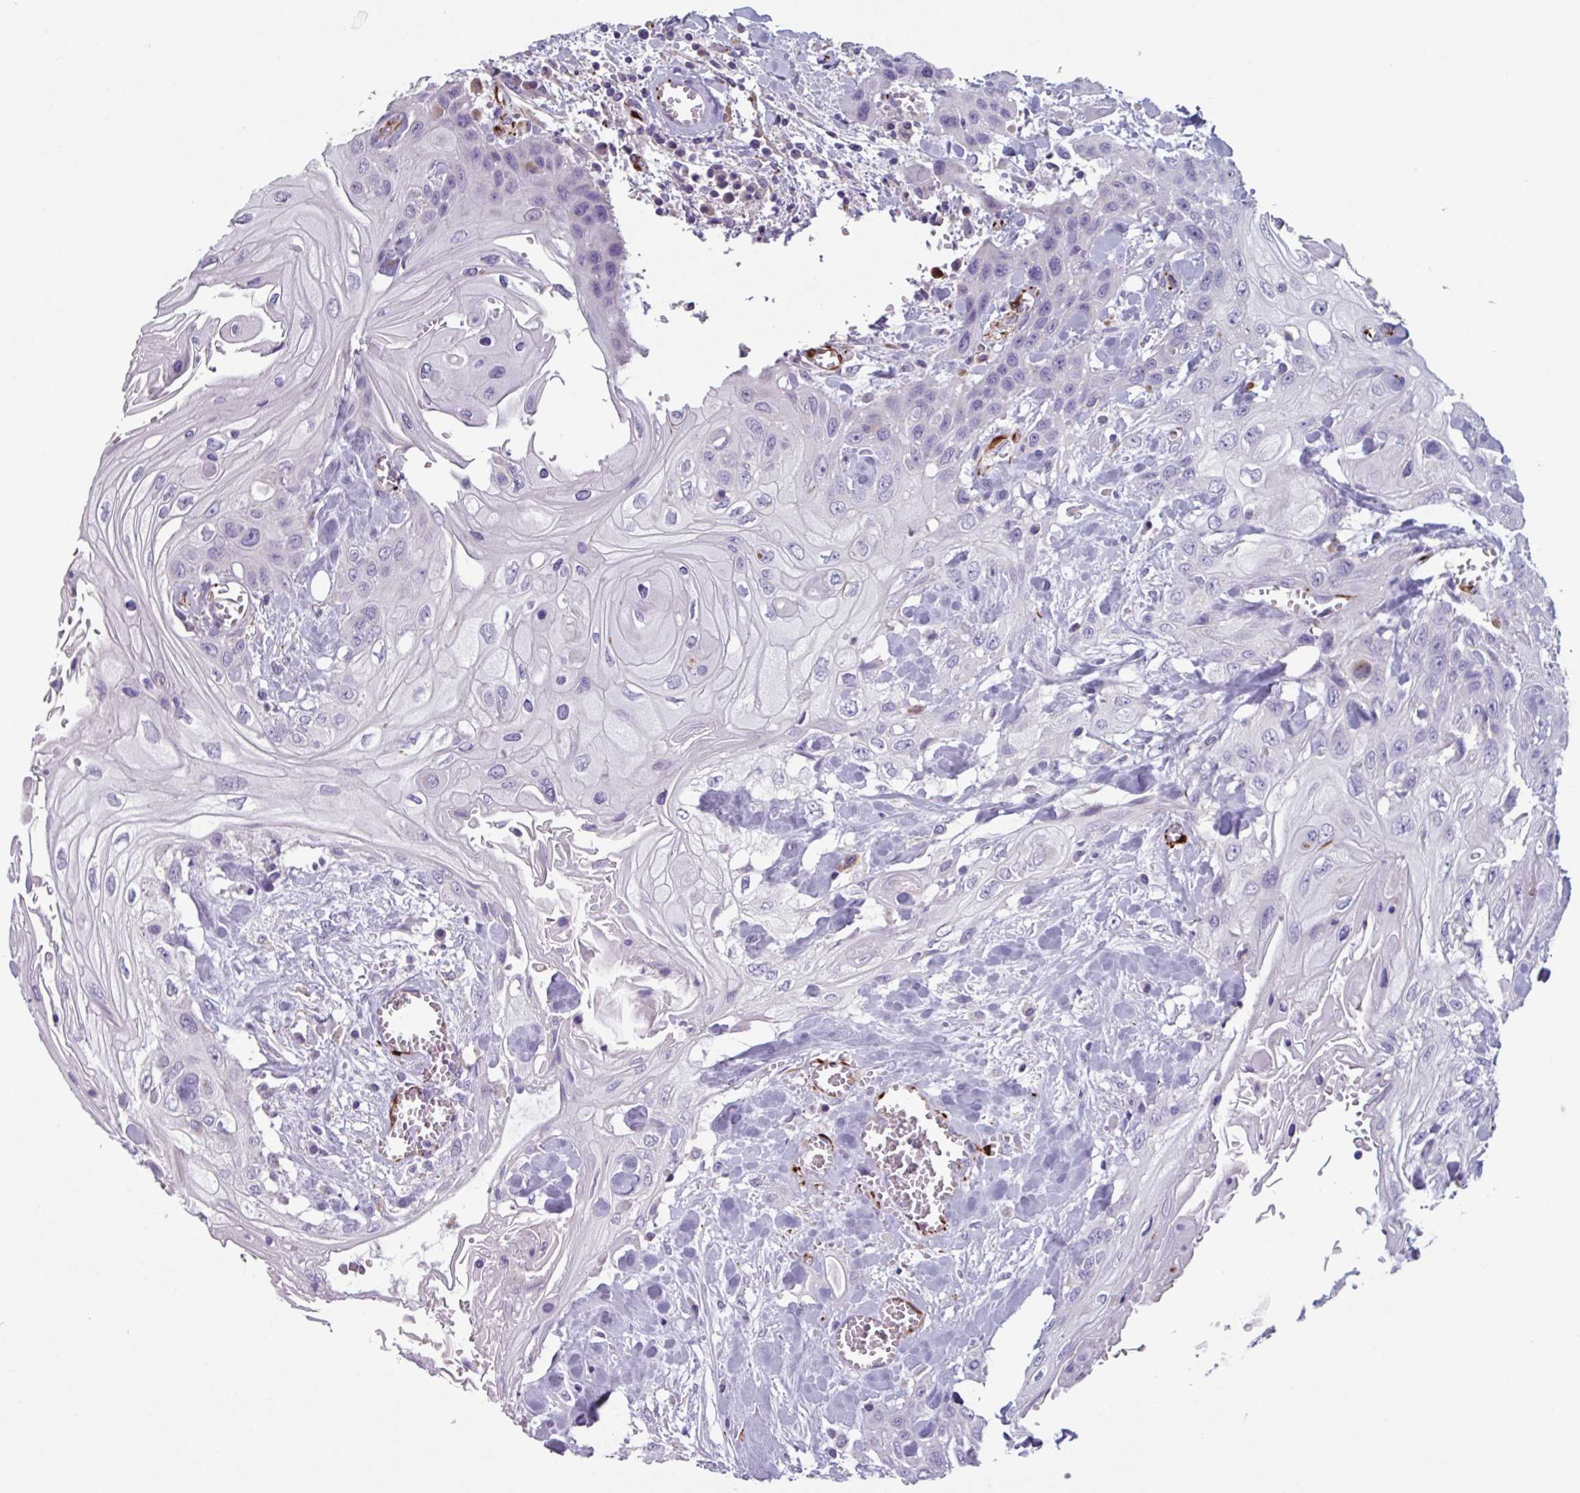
{"staining": {"intensity": "negative", "quantity": "none", "location": "none"}, "tissue": "head and neck cancer", "cell_type": "Tumor cells", "image_type": "cancer", "snomed": [{"axis": "morphology", "description": "Squamous cell carcinoma, NOS"}, {"axis": "topography", "description": "Head-Neck"}], "caption": "This image is of squamous cell carcinoma (head and neck) stained with immunohistochemistry (IHC) to label a protein in brown with the nuclei are counter-stained blue. There is no expression in tumor cells. Brightfield microscopy of immunohistochemistry stained with DAB (brown) and hematoxylin (blue), captured at high magnification.", "gene": "BTD", "patient": {"sex": "female", "age": 43}}